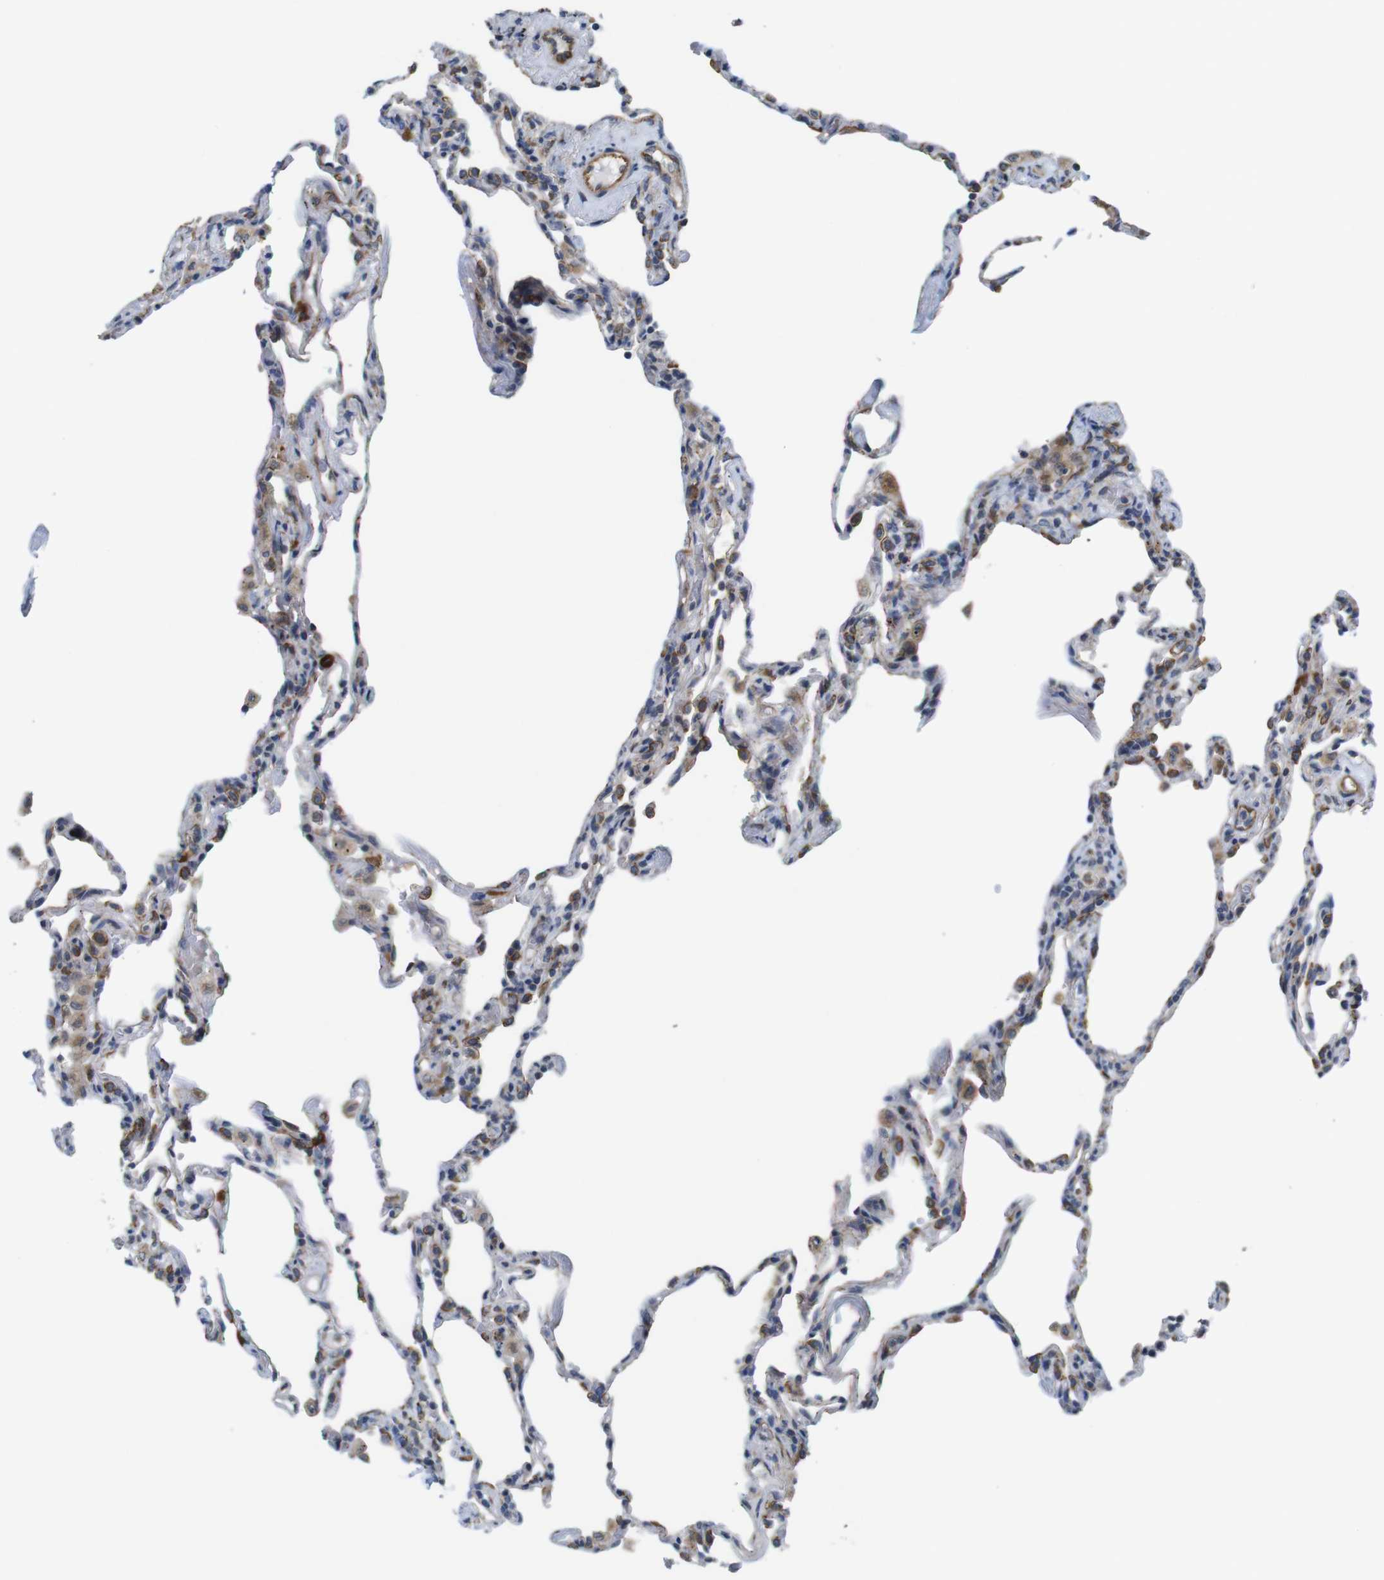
{"staining": {"intensity": "moderate", "quantity": ">75%", "location": "cytoplasmic/membranous"}, "tissue": "lung", "cell_type": "Alveolar cells", "image_type": "normal", "snomed": [{"axis": "morphology", "description": "Normal tissue, NOS"}, {"axis": "topography", "description": "Lung"}], "caption": "Alveolar cells reveal medium levels of moderate cytoplasmic/membranous positivity in approximately >75% of cells in benign human lung. The protein of interest is shown in brown color, while the nuclei are stained blue.", "gene": "EFCAB14", "patient": {"sex": "male", "age": 59}}